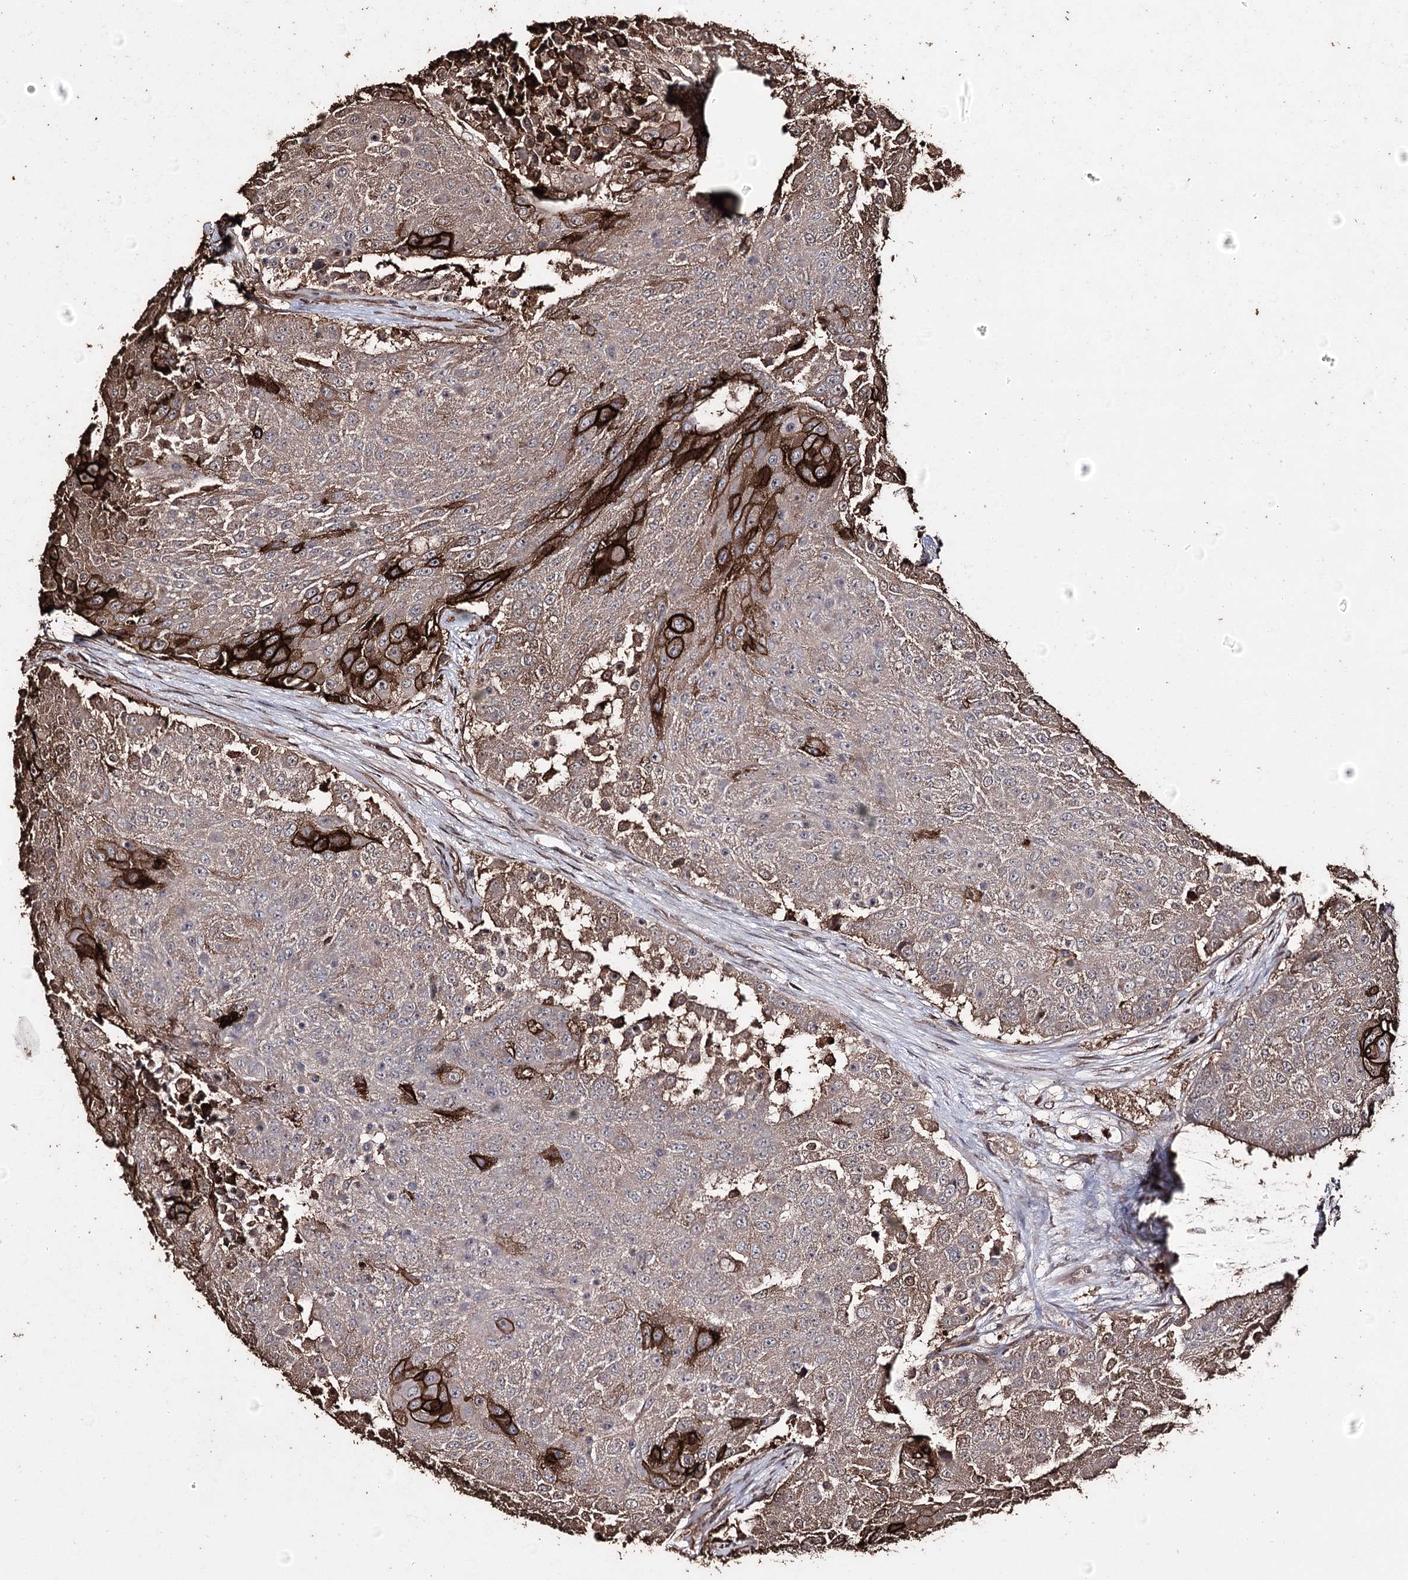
{"staining": {"intensity": "strong", "quantity": "25%-75%", "location": "cytoplasmic/membranous"}, "tissue": "urothelial cancer", "cell_type": "Tumor cells", "image_type": "cancer", "snomed": [{"axis": "morphology", "description": "Urothelial carcinoma, High grade"}, {"axis": "topography", "description": "Urinary bladder"}], "caption": "This photomicrograph displays urothelial cancer stained with IHC to label a protein in brown. The cytoplasmic/membranous of tumor cells show strong positivity for the protein. Nuclei are counter-stained blue.", "gene": "ZNF662", "patient": {"sex": "female", "age": 63}}